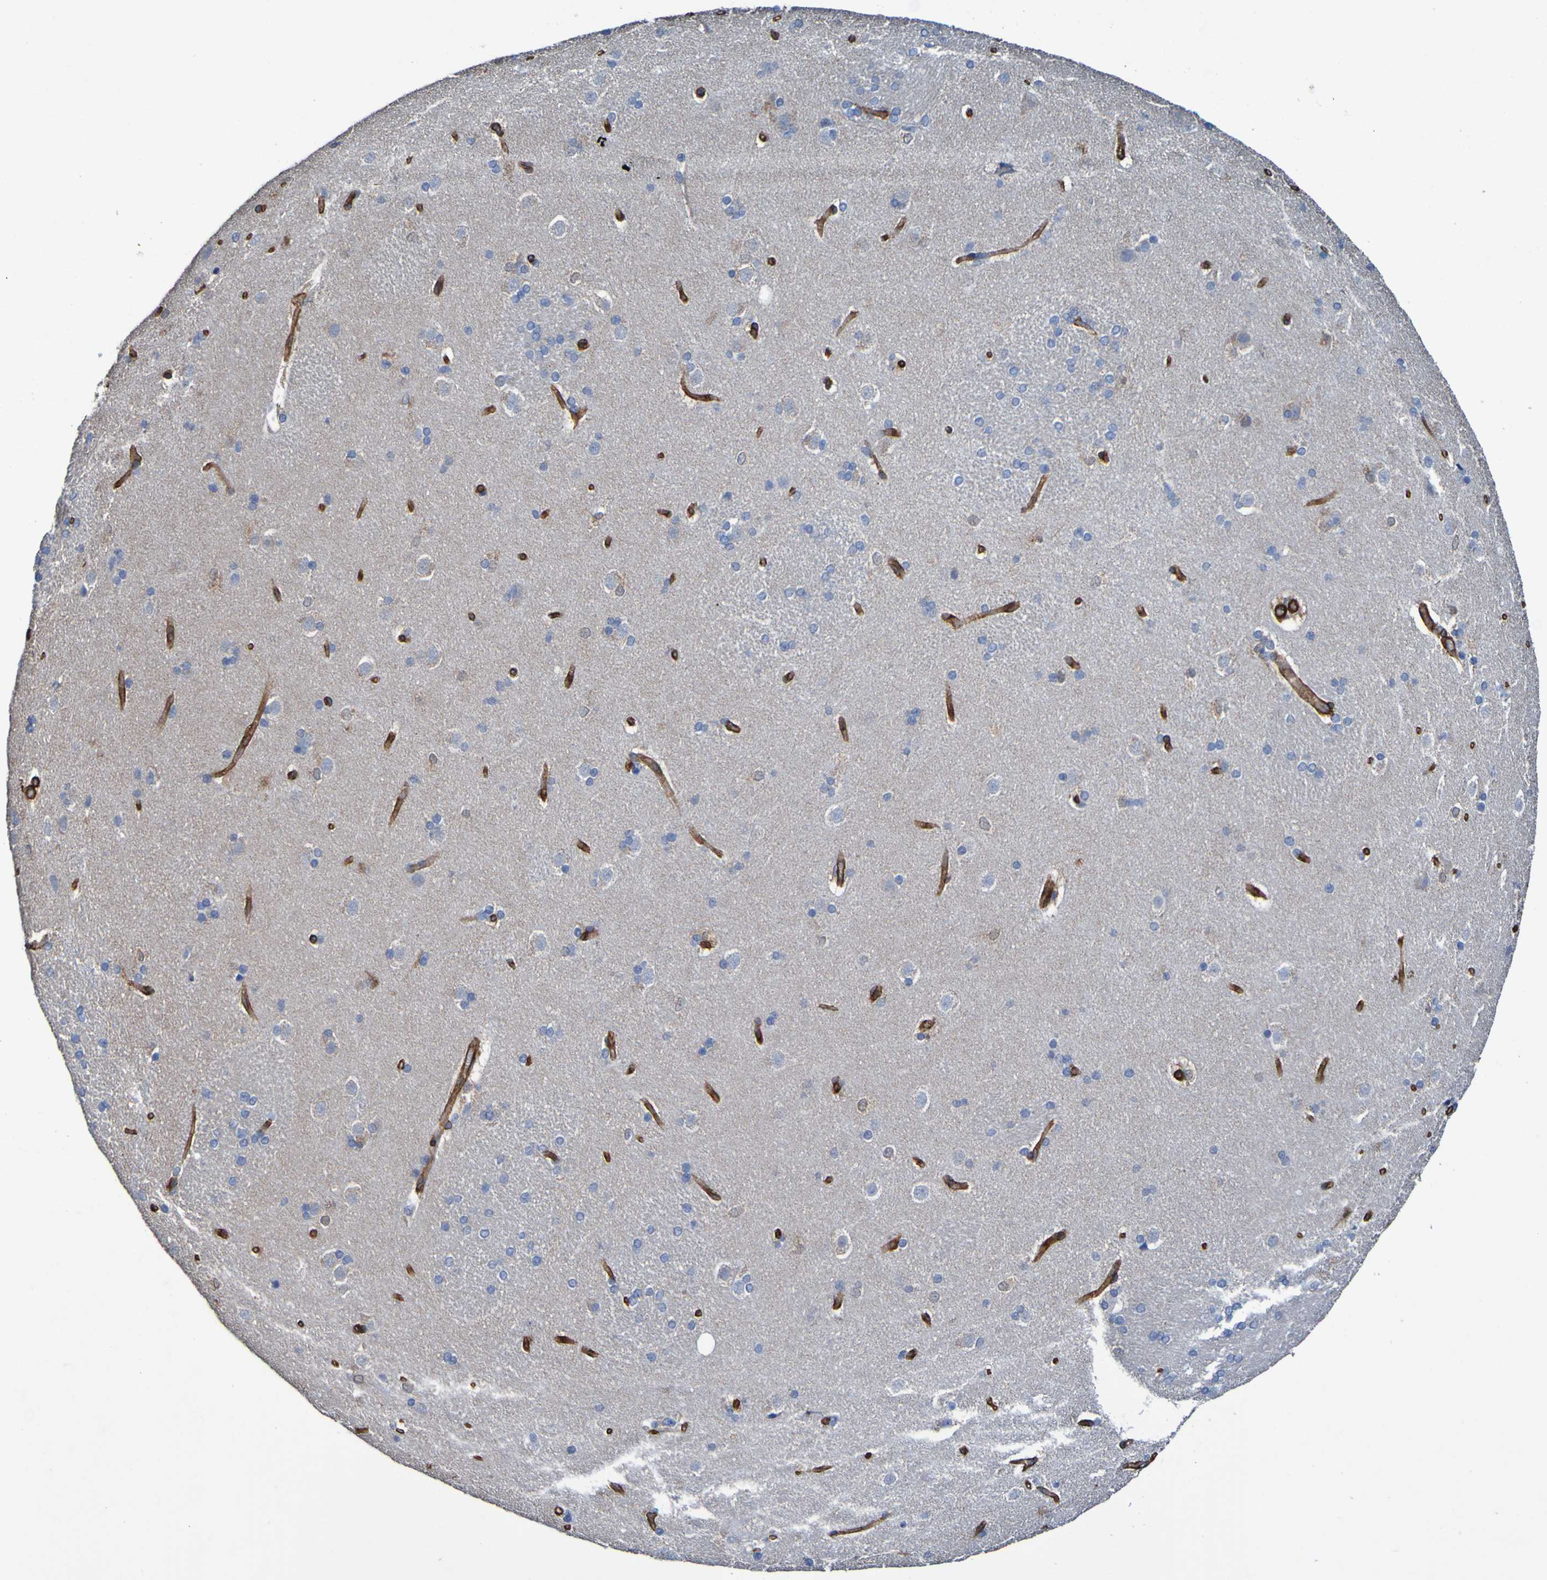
{"staining": {"intensity": "weak", "quantity": "<25%", "location": "cytoplasmic/membranous"}, "tissue": "caudate", "cell_type": "Glial cells", "image_type": "normal", "snomed": [{"axis": "morphology", "description": "Normal tissue, NOS"}, {"axis": "topography", "description": "Lateral ventricle wall"}], "caption": "Caudate stained for a protein using immunohistochemistry displays no expression glial cells.", "gene": "ELMOD3", "patient": {"sex": "female", "age": 19}}